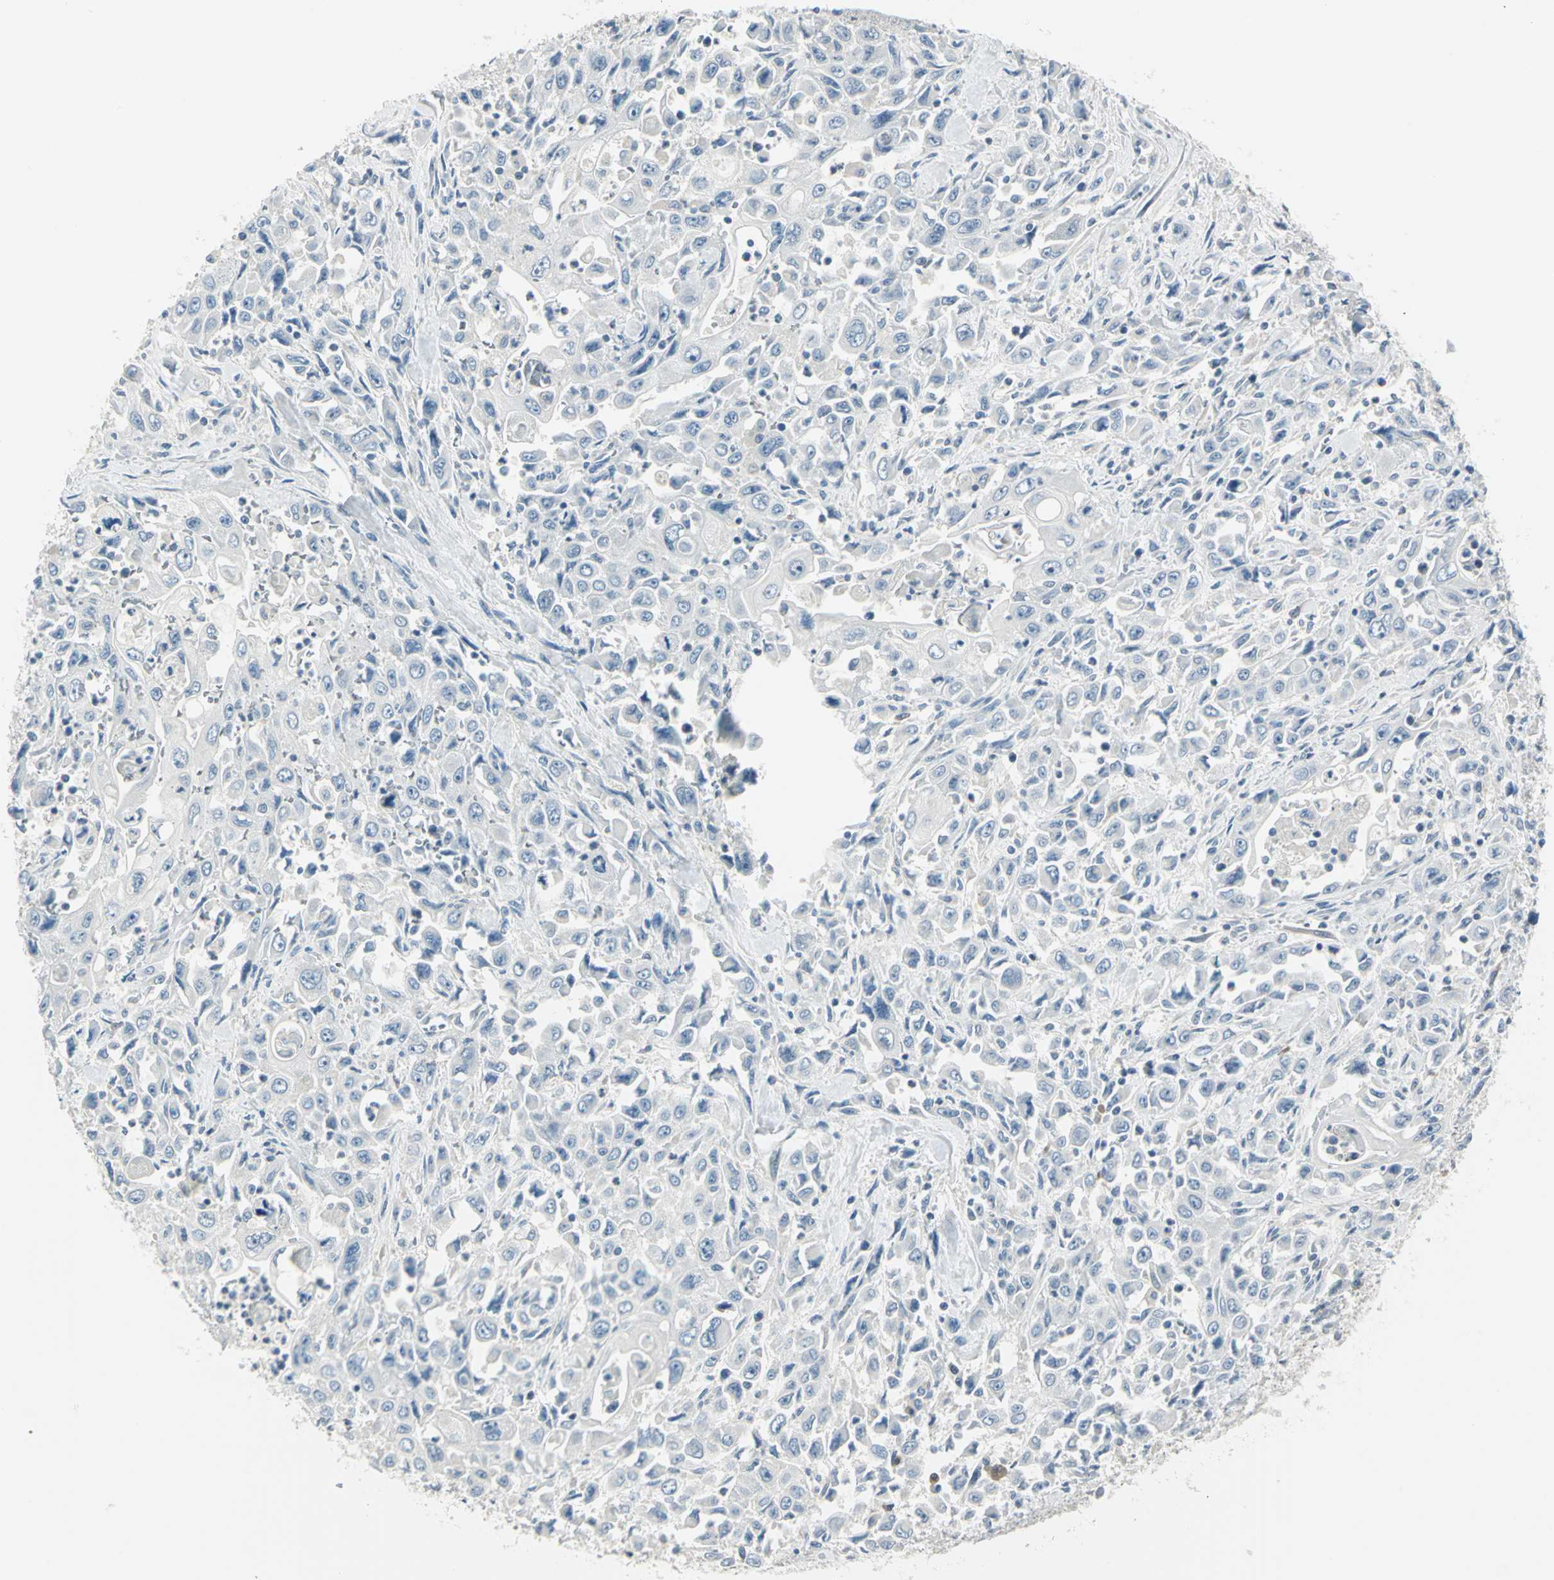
{"staining": {"intensity": "negative", "quantity": "none", "location": "none"}, "tissue": "pancreatic cancer", "cell_type": "Tumor cells", "image_type": "cancer", "snomed": [{"axis": "morphology", "description": "Adenocarcinoma, NOS"}, {"axis": "topography", "description": "Pancreas"}], "caption": "An immunohistochemistry histopathology image of pancreatic cancer (adenocarcinoma) is shown. There is no staining in tumor cells of pancreatic cancer (adenocarcinoma).", "gene": "UCHL1", "patient": {"sex": "male", "age": 70}}